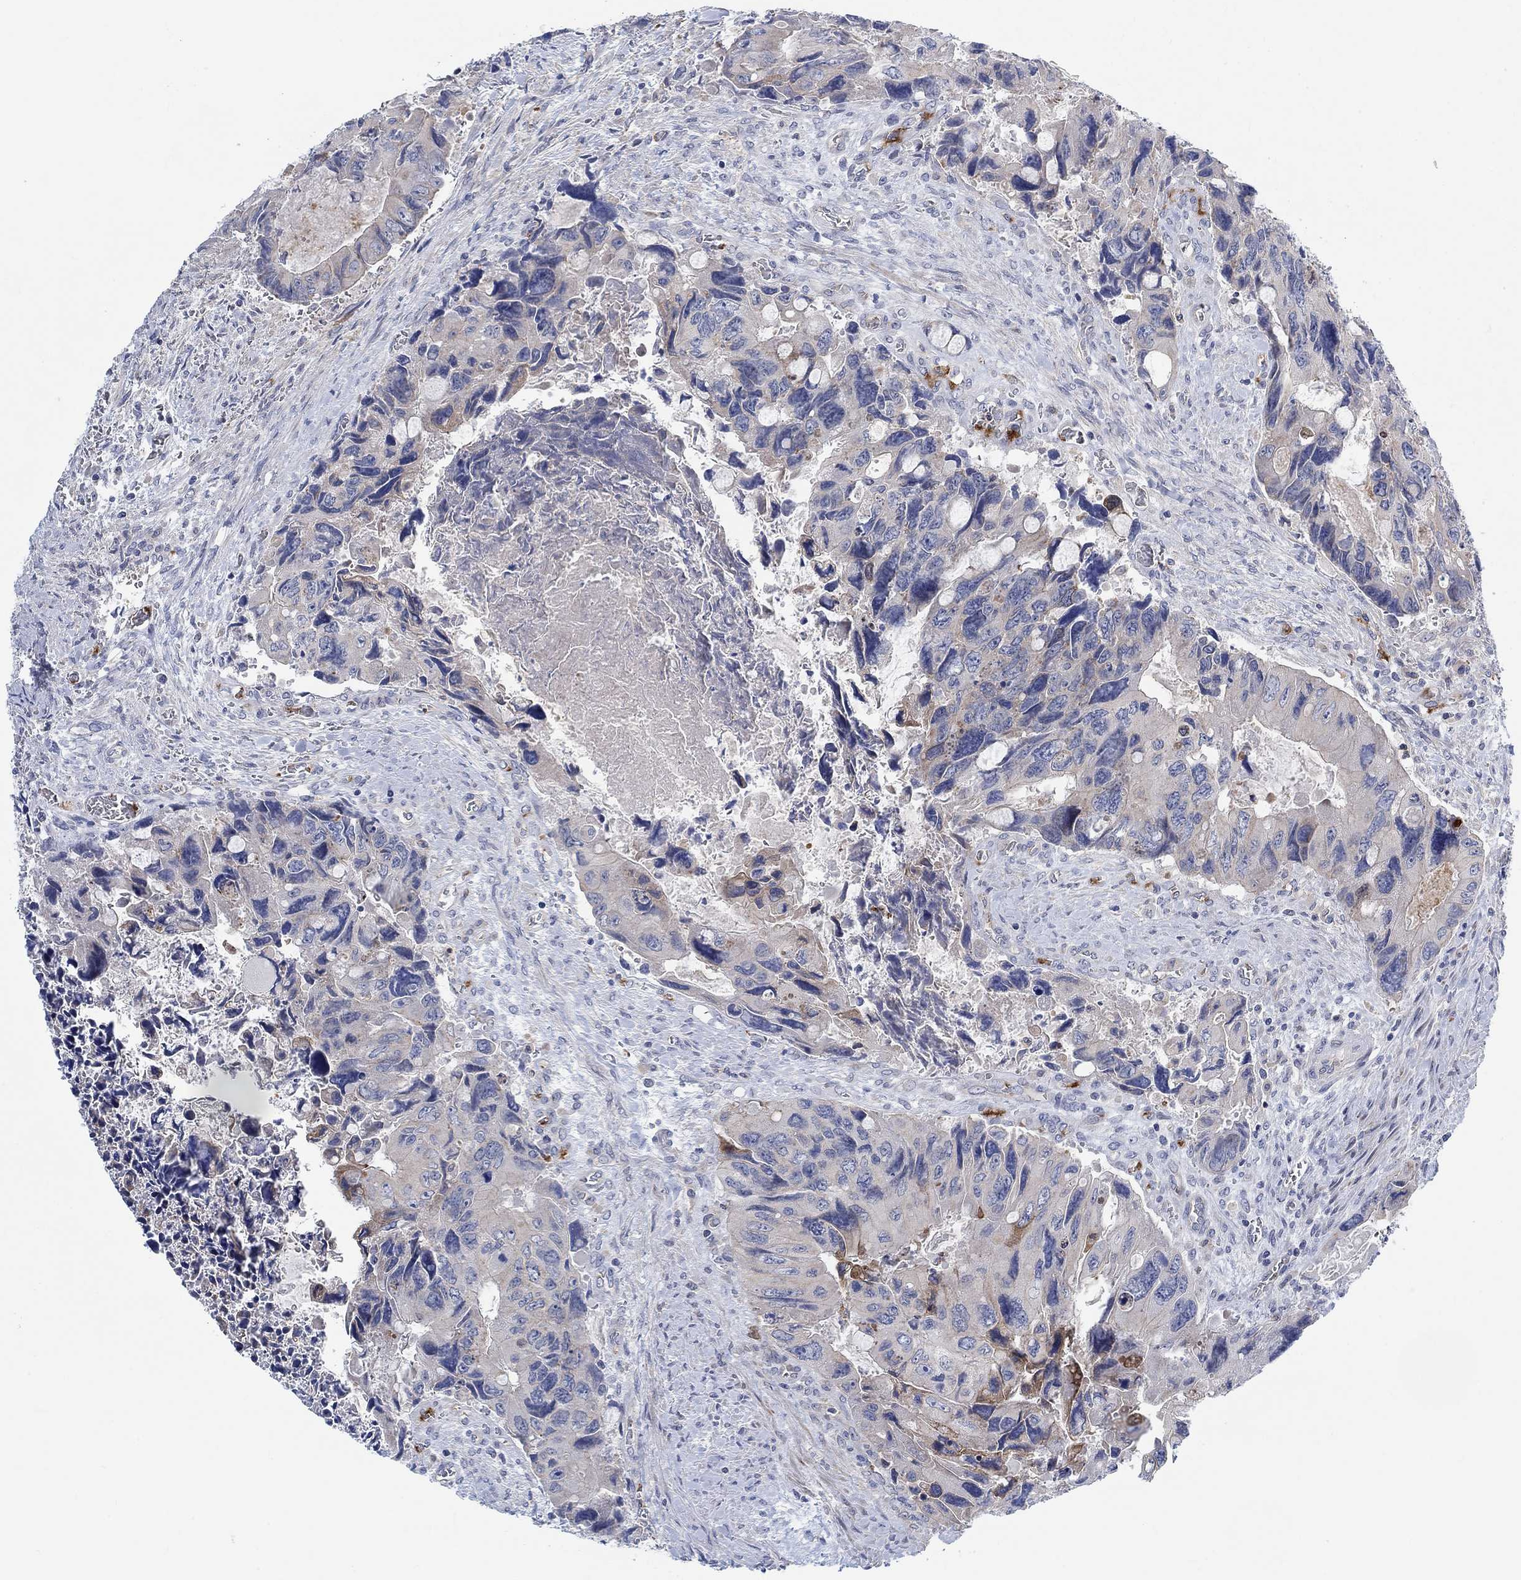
{"staining": {"intensity": "negative", "quantity": "none", "location": "none"}, "tissue": "colorectal cancer", "cell_type": "Tumor cells", "image_type": "cancer", "snomed": [{"axis": "morphology", "description": "Adenocarcinoma, NOS"}, {"axis": "topography", "description": "Rectum"}], "caption": "Colorectal adenocarcinoma was stained to show a protein in brown. There is no significant expression in tumor cells.", "gene": "PMFBP1", "patient": {"sex": "male", "age": 62}}